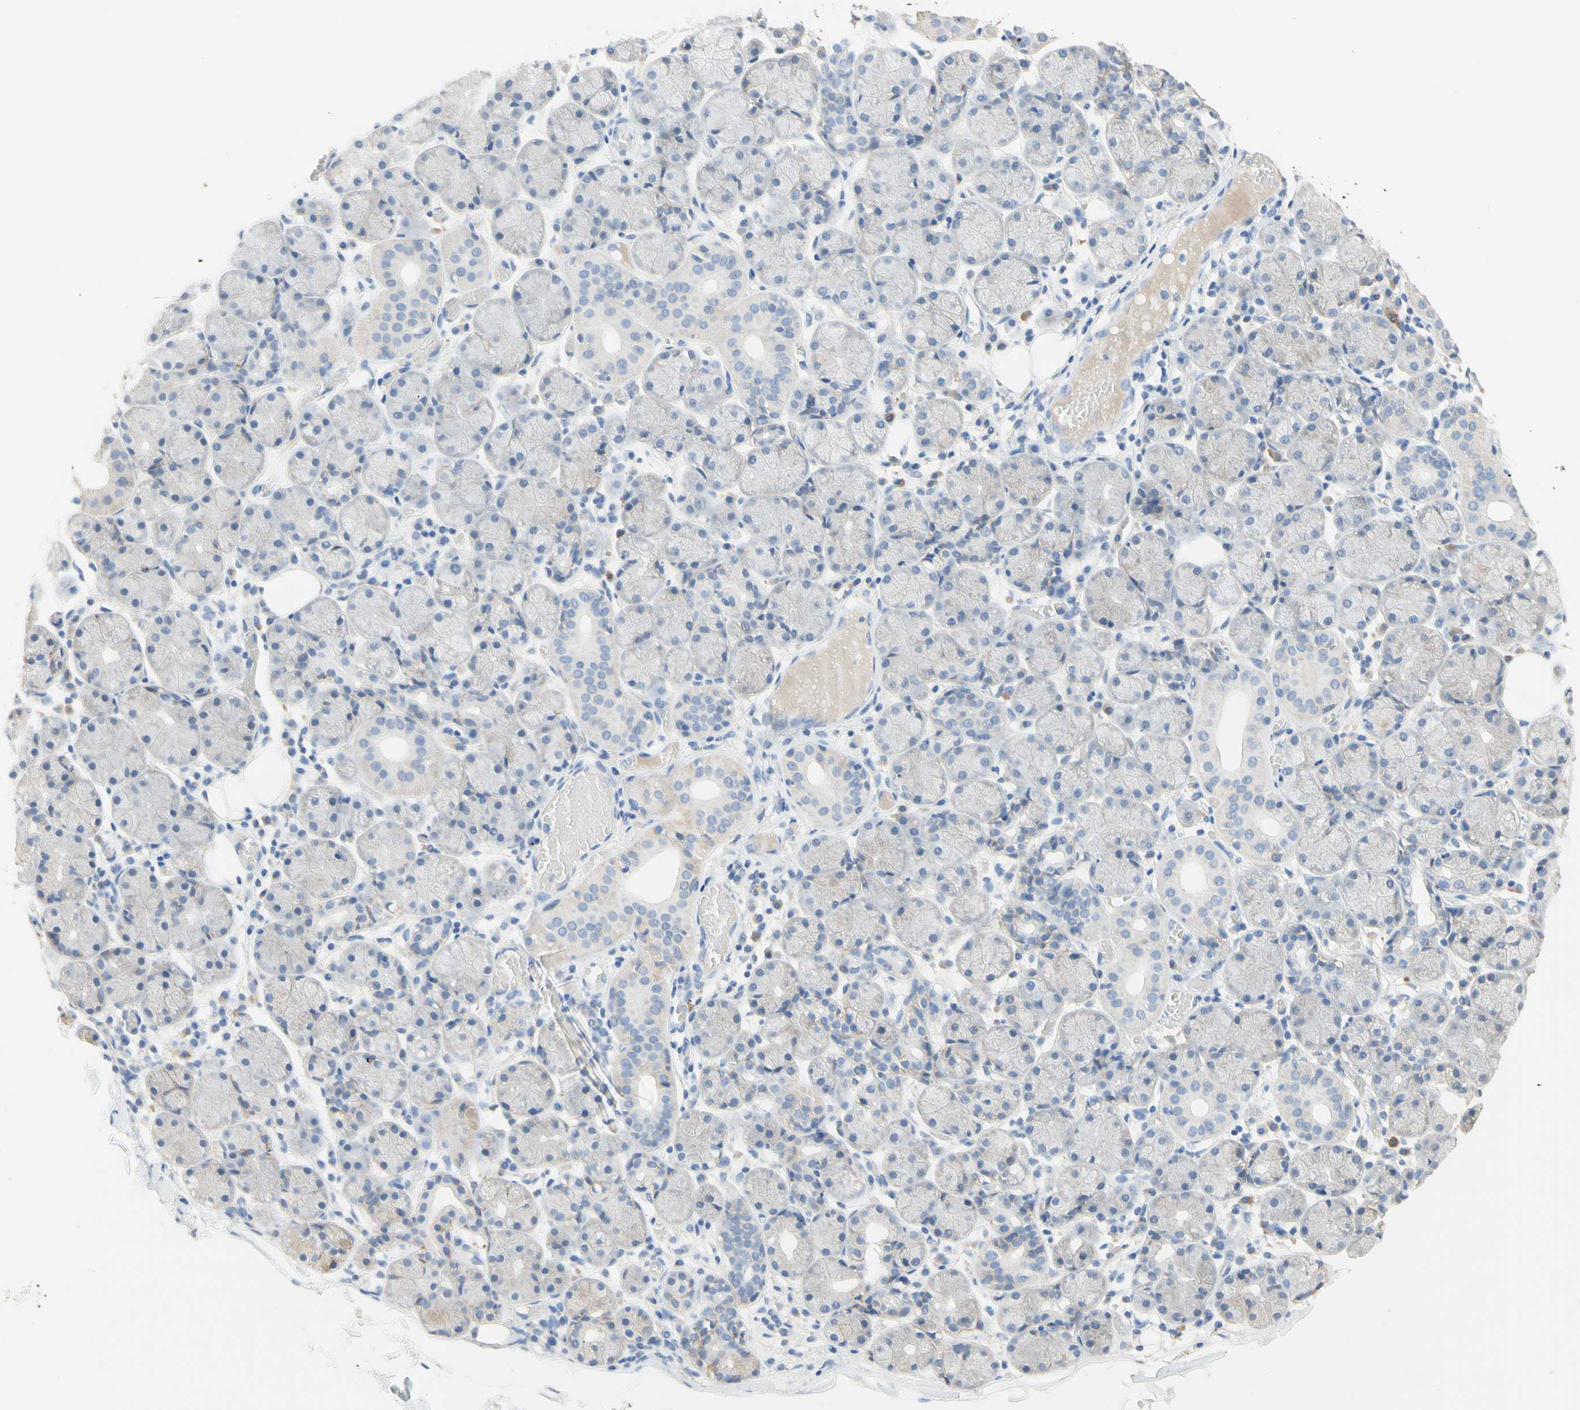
{"staining": {"intensity": "weak", "quantity": "<25%", "location": "cytoplasmic/membranous"}, "tissue": "salivary gland", "cell_type": "Glandular cells", "image_type": "normal", "snomed": [{"axis": "morphology", "description": "Normal tissue, NOS"}, {"axis": "topography", "description": "Salivary gland"}], "caption": "Immunohistochemistry of unremarkable human salivary gland displays no expression in glandular cells.", "gene": "NECTIN4", "patient": {"sex": "female", "age": 24}}